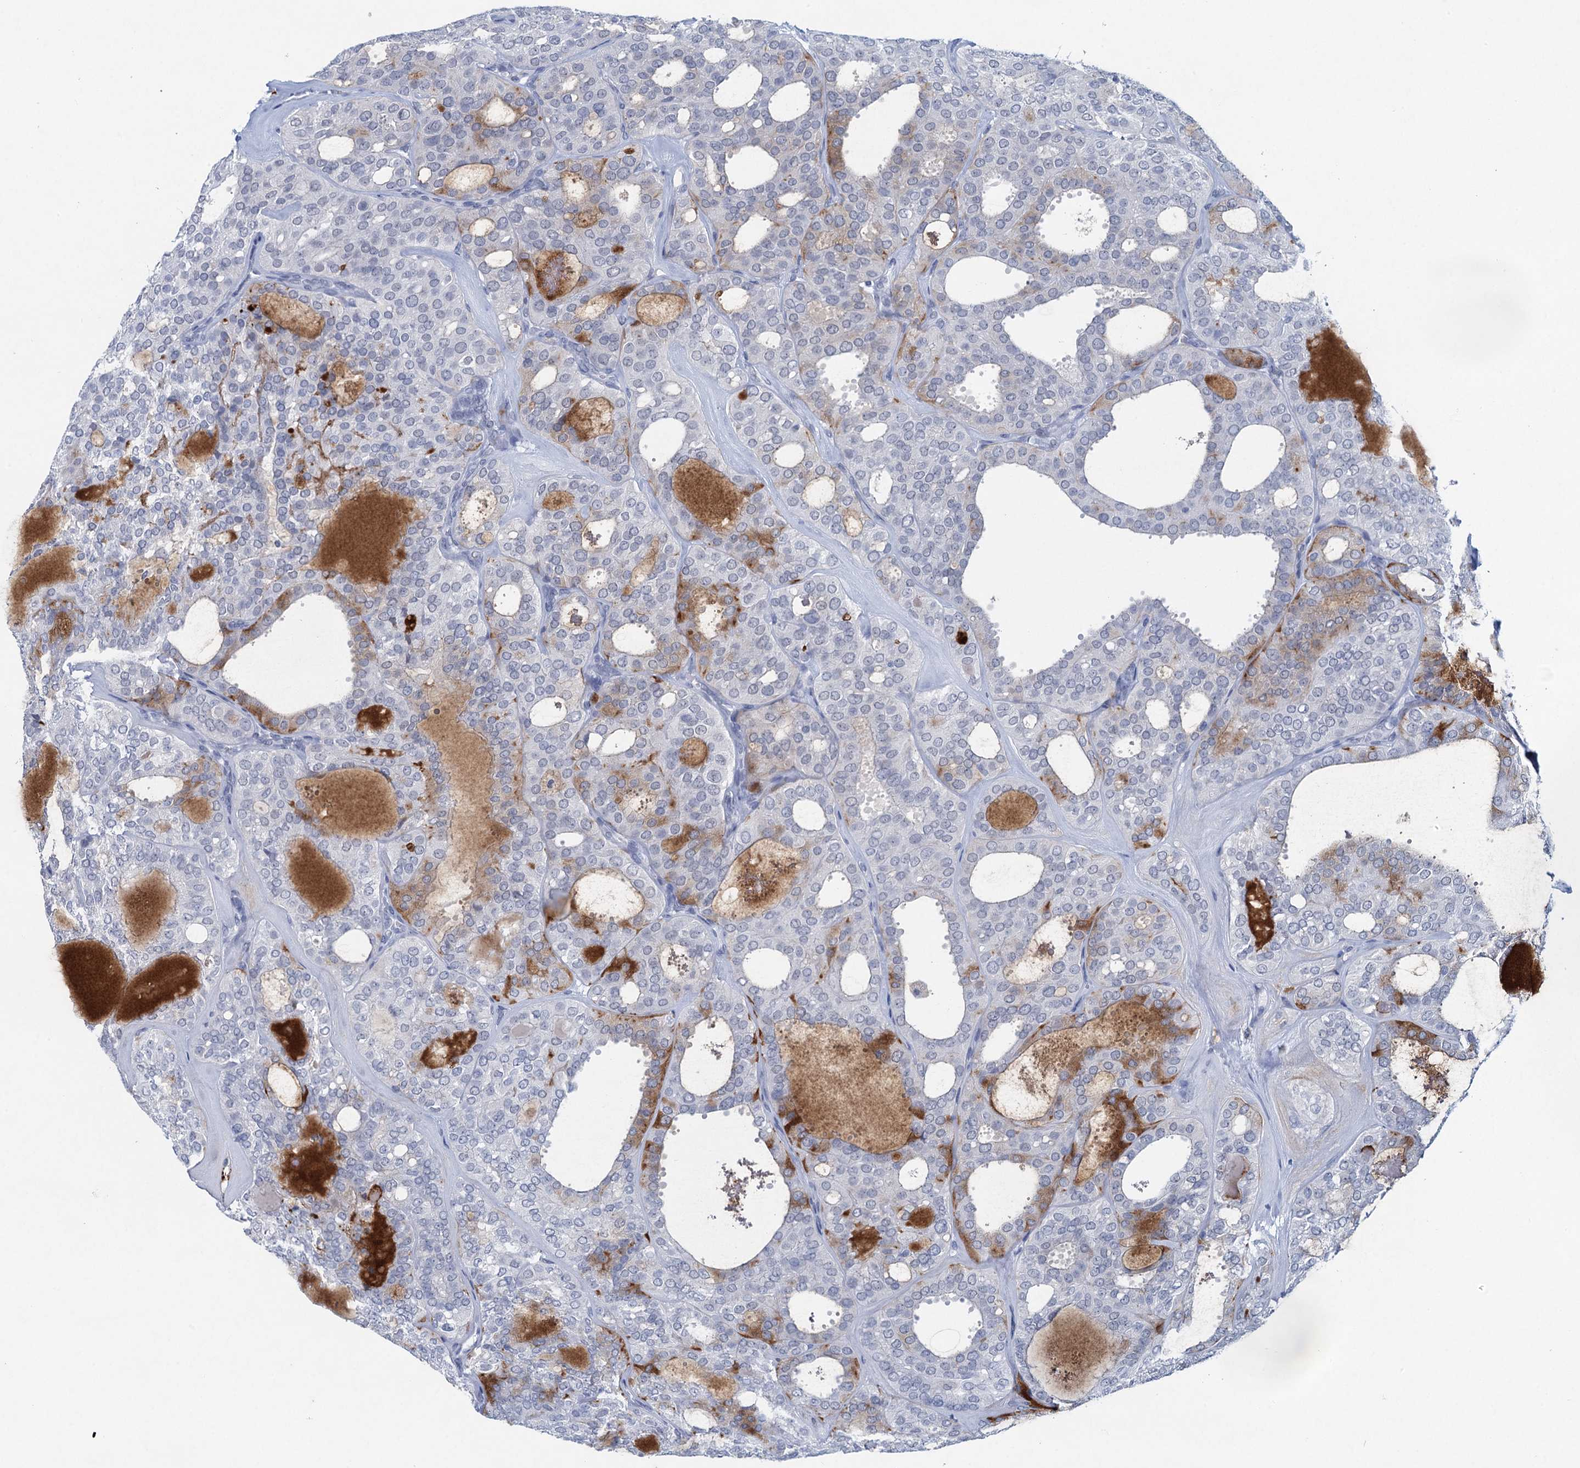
{"staining": {"intensity": "weak", "quantity": "<25%", "location": "cytoplasmic/membranous"}, "tissue": "thyroid cancer", "cell_type": "Tumor cells", "image_type": "cancer", "snomed": [{"axis": "morphology", "description": "Follicular adenoma carcinoma, NOS"}, {"axis": "topography", "description": "Thyroid gland"}], "caption": "This is an immunohistochemistry image of thyroid follicular adenoma carcinoma. There is no expression in tumor cells.", "gene": "HAPSTR1", "patient": {"sex": "male", "age": 75}}